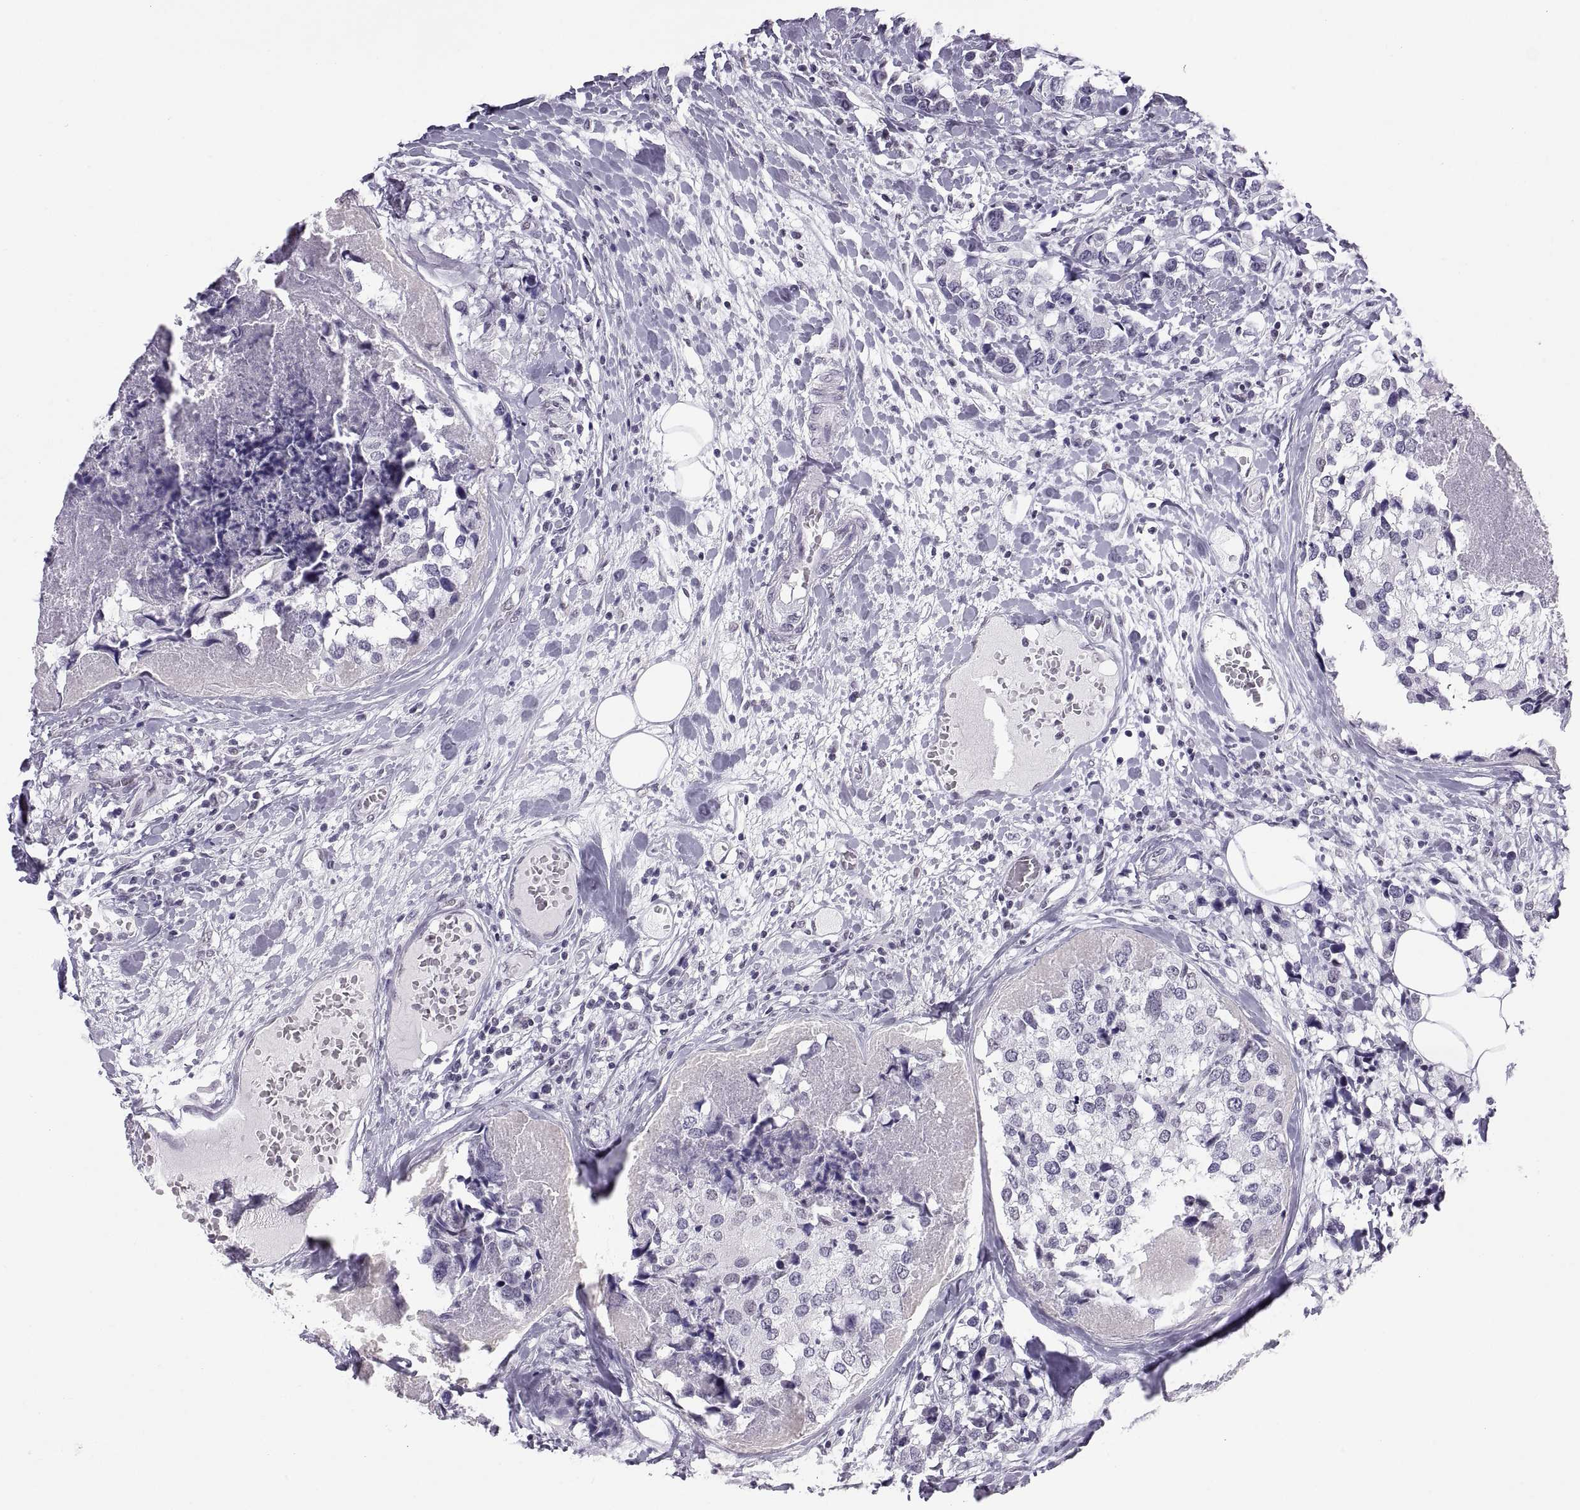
{"staining": {"intensity": "negative", "quantity": "none", "location": "none"}, "tissue": "breast cancer", "cell_type": "Tumor cells", "image_type": "cancer", "snomed": [{"axis": "morphology", "description": "Lobular carcinoma"}, {"axis": "topography", "description": "Breast"}], "caption": "This image is of breast cancer (lobular carcinoma) stained with immunohistochemistry (IHC) to label a protein in brown with the nuclei are counter-stained blue. There is no positivity in tumor cells.", "gene": "CARTPT", "patient": {"sex": "female", "age": 59}}